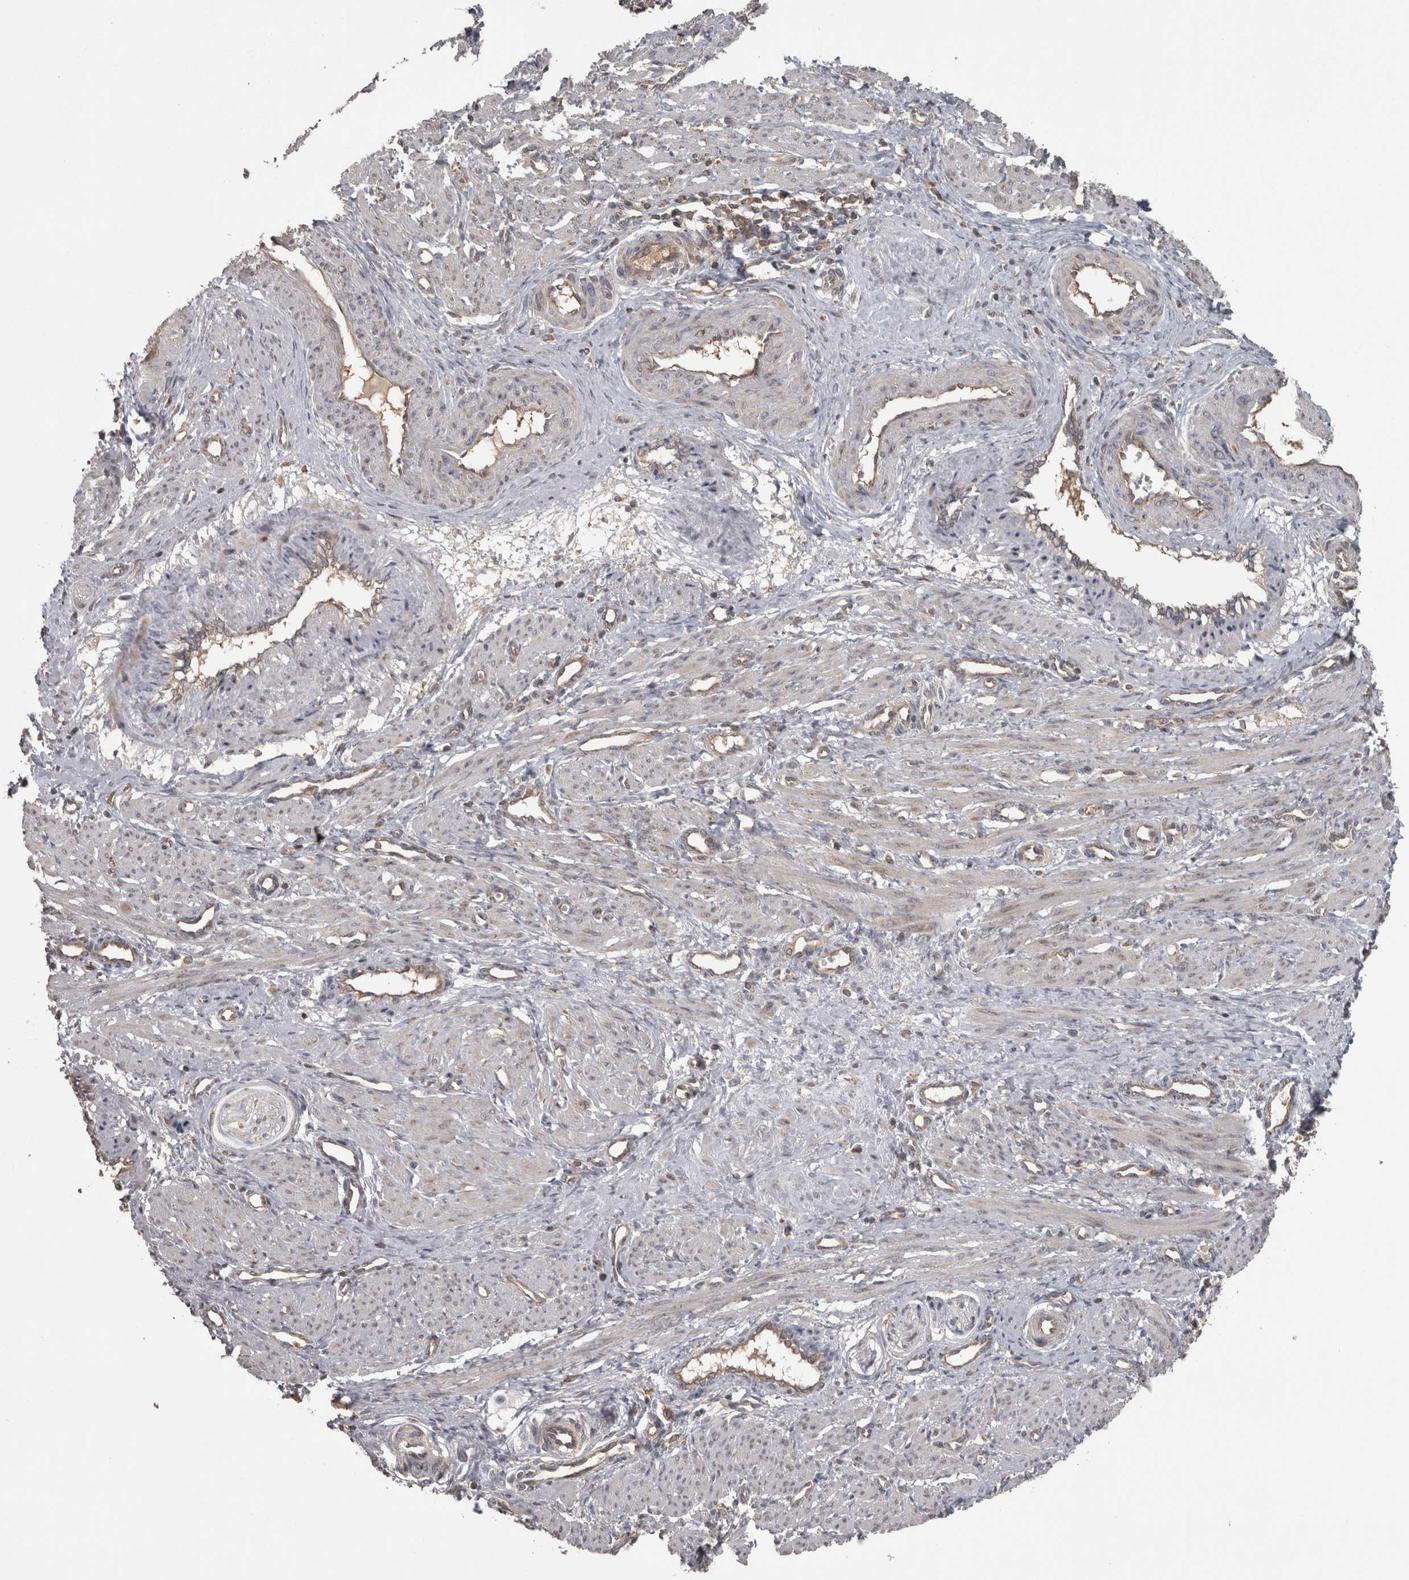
{"staining": {"intensity": "weak", "quantity": "<25%", "location": "cytoplasmic/membranous"}, "tissue": "smooth muscle", "cell_type": "Smooth muscle cells", "image_type": "normal", "snomed": [{"axis": "morphology", "description": "Normal tissue, NOS"}, {"axis": "topography", "description": "Endometrium"}], "caption": "IHC image of benign smooth muscle: human smooth muscle stained with DAB displays no significant protein expression in smooth muscle cells.", "gene": "MICU3", "patient": {"sex": "female", "age": 33}}